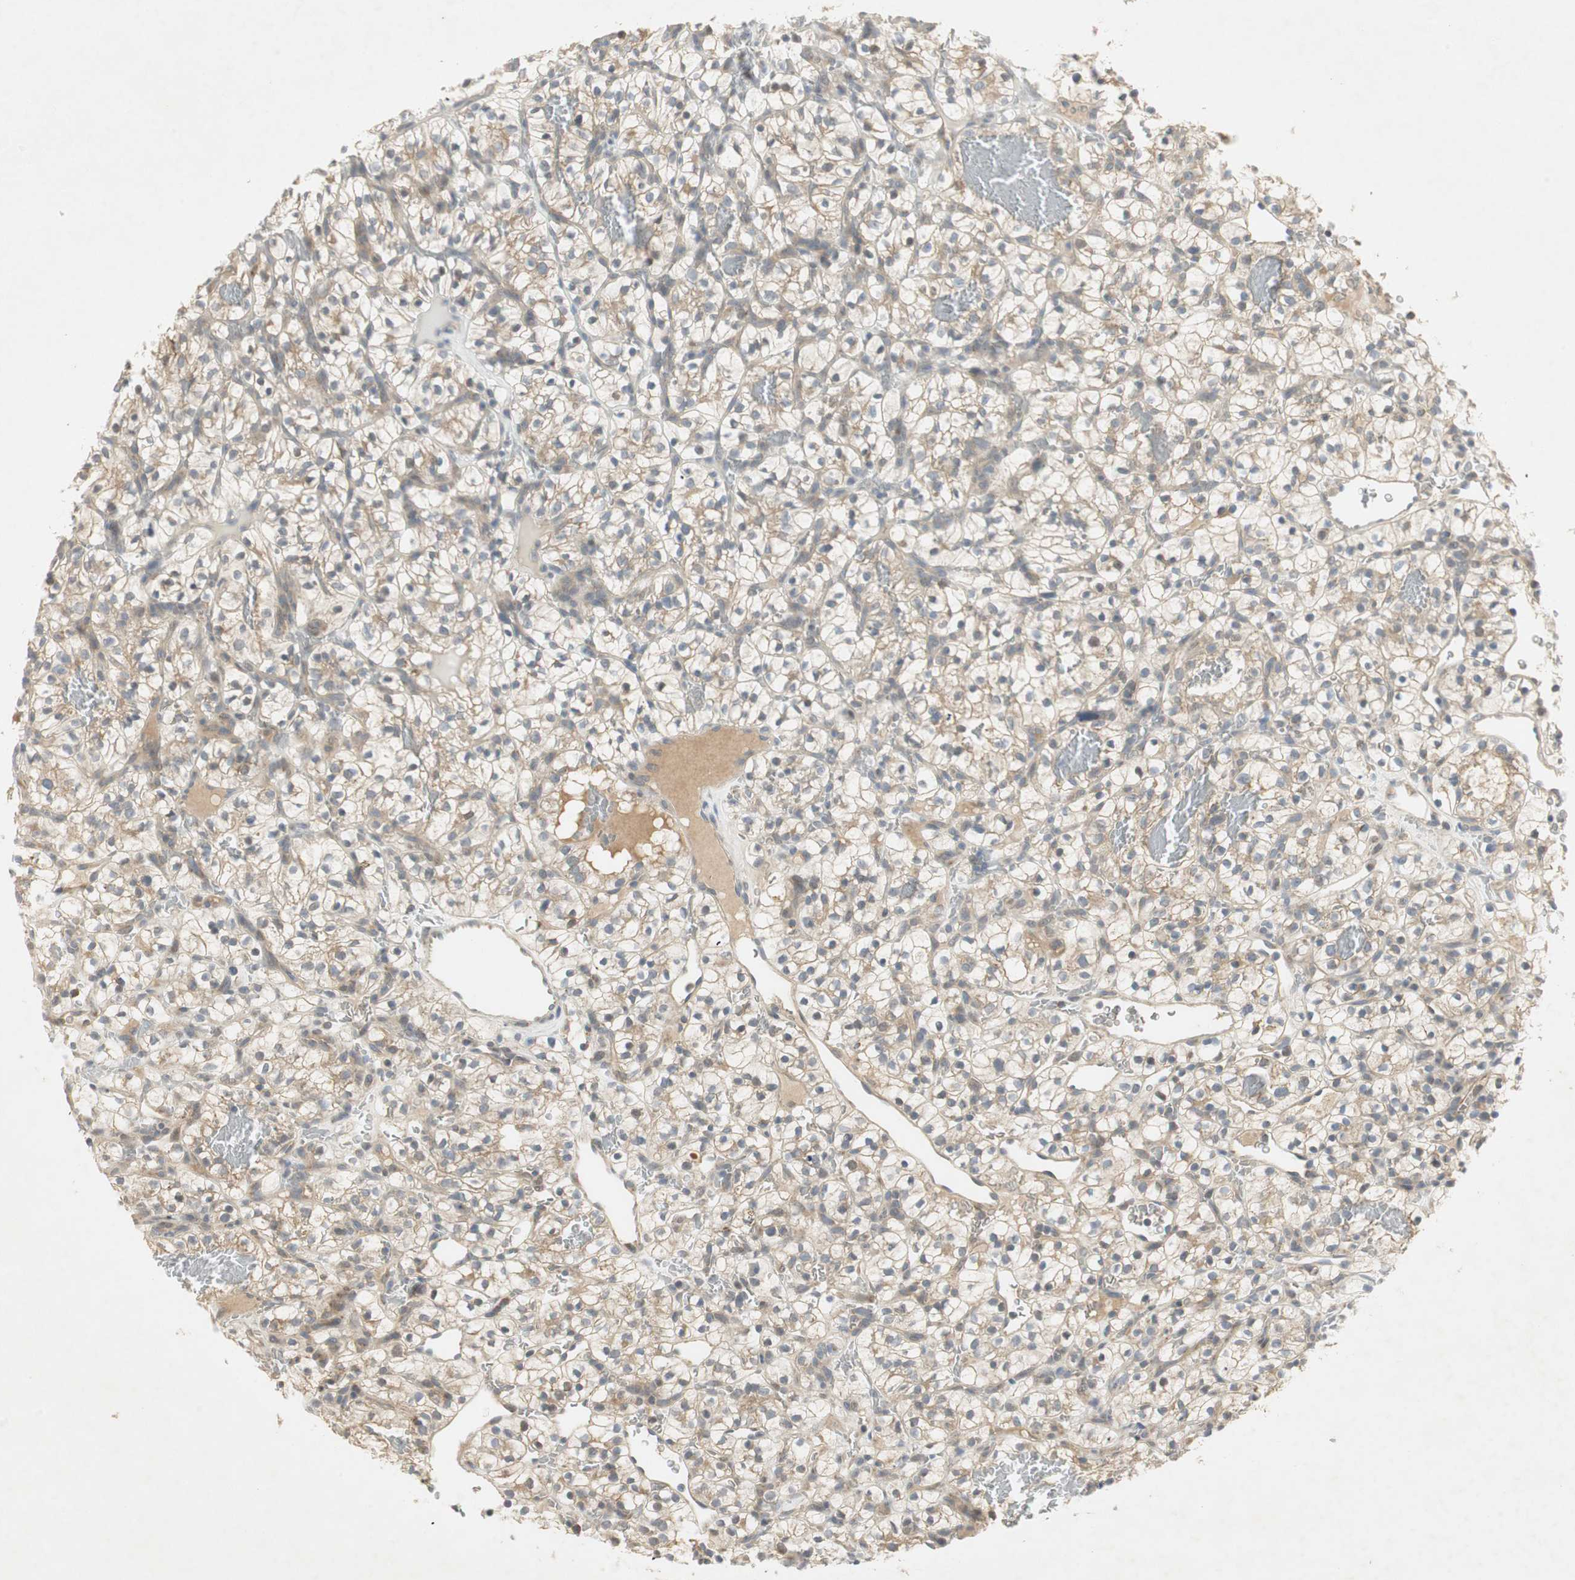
{"staining": {"intensity": "weak", "quantity": "25%-75%", "location": "cytoplasmic/membranous"}, "tissue": "renal cancer", "cell_type": "Tumor cells", "image_type": "cancer", "snomed": [{"axis": "morphology", "description": "Adenocarcinoma, NOS"}, {"axis": "topography", "description": "Kidney"}], "caption": "This is an image of IHC staining of renal cancer (adenocarcinoma), which shows weak expression in the cytoplasmic/membranous of tumor cells.", "gene": "USP2", "patient": {"sex": "female", "age": 57}}